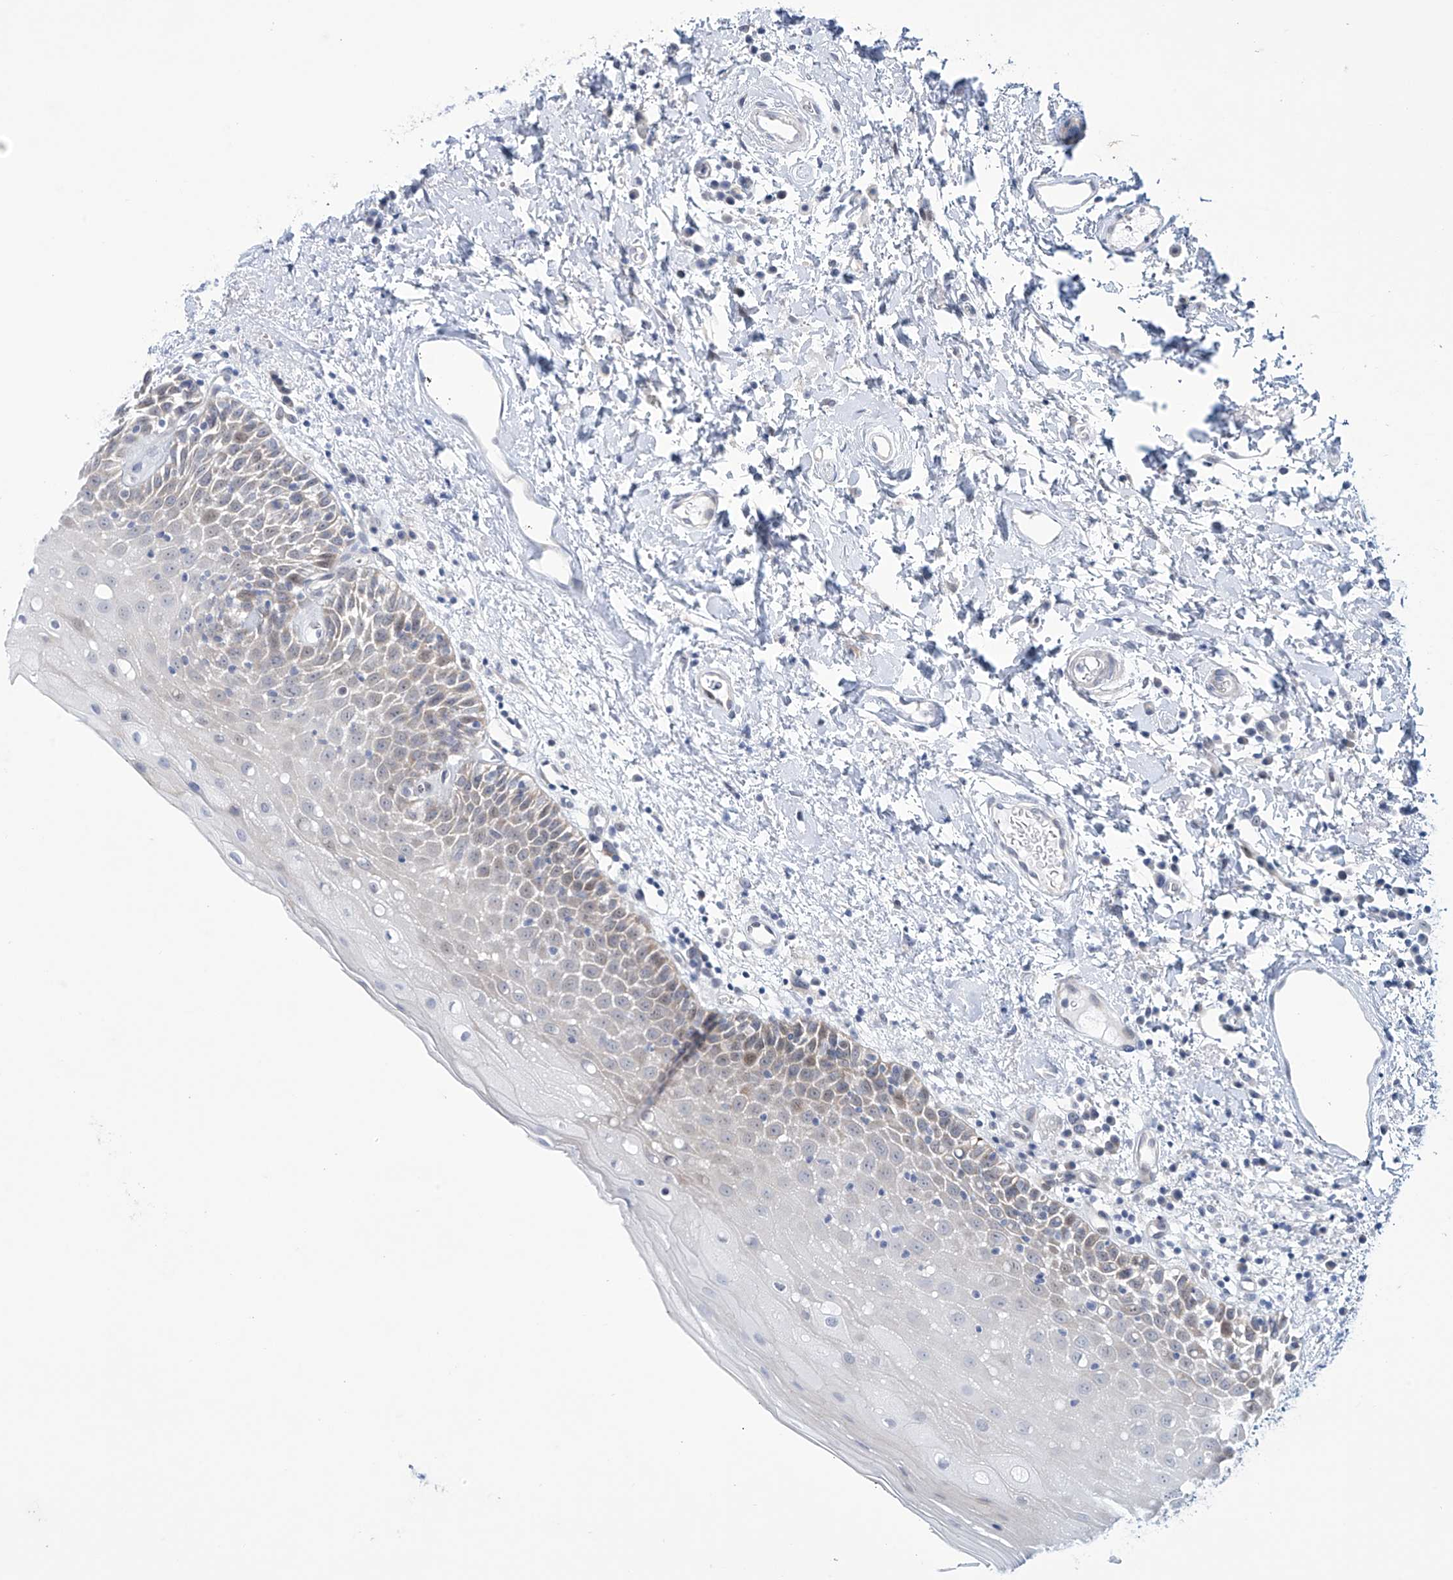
{"staining": {"intensity": "moderate", "quantity": "<25%", "location": "nuclear"}, "tissue": "oral mucosa", "cell_type": "Squamous epithelial cells", "image_type": "normal", "snomed": [{"axis": "morphology", "description": "Normal tissue, NOS"}, {"axis": "topography", "description": "Oral tissue"}], "caption": "IHC image of unremarkable oral mucosa: human oral mucosa stained using immunohistochemistry shows low levels of moderate protein expression localized specifically in the nuclear of squamous epithelial cells, appearing as a nuclear brown color.", "gene": "TRIM60", "patient": {"sex": "male", "age": 74}}